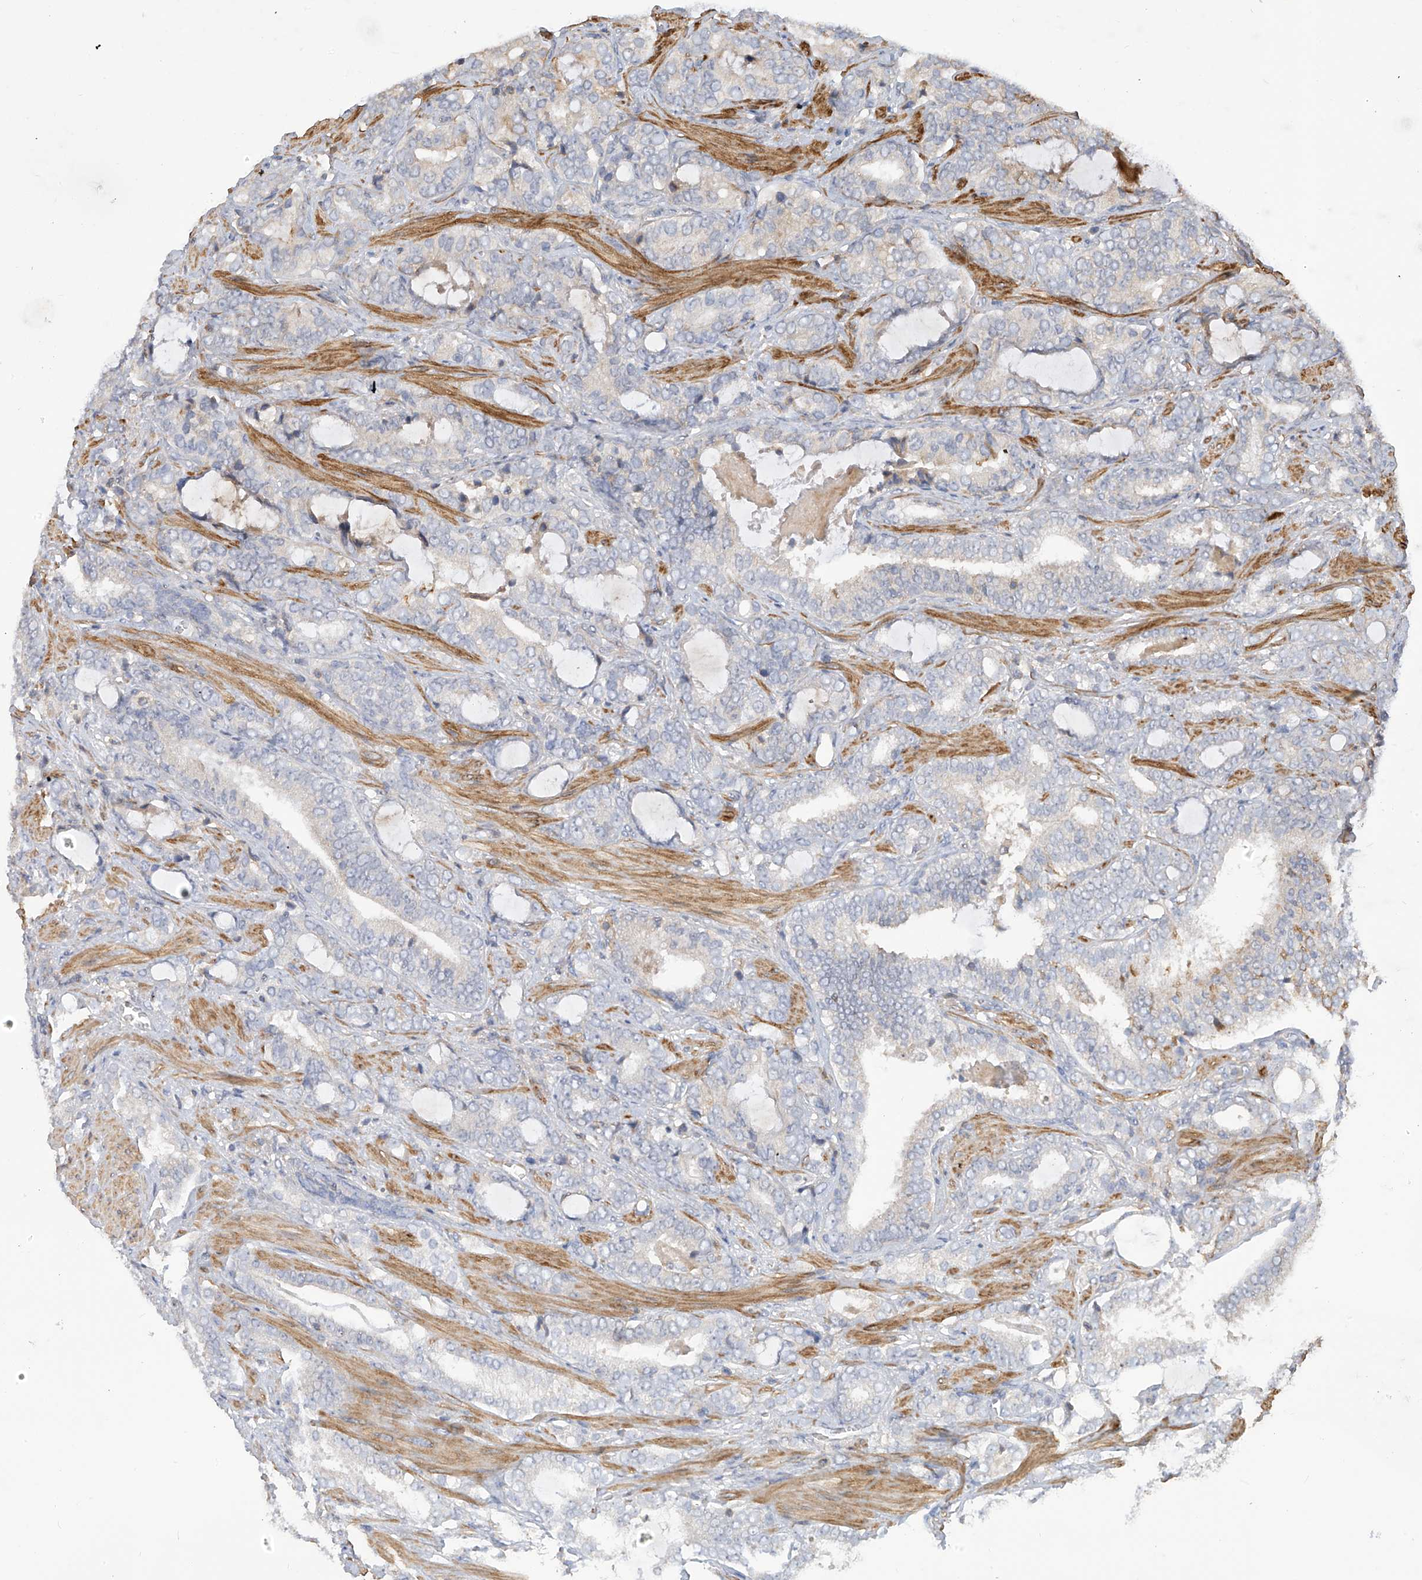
{"staining": {"intensity": "negative", "quantity": "none", "location": "none"}, "tissue": "prostate cancer", "cell_type": "Tumor cells", "image_type": "cancer", "snomed": [{"axis": "morphology", "description": "Adenocarcinoma, High grade"}, {"axis": "topography", "description": "Prostate and seminal vesicle, NOS"}], "caption": "There is no significant expression in tumor cells of prostate adenocarcinoma (high-grade). The staining was performed using DAB to visualize the protein expression in brown, while the nuclei were stained in blue with hematoxylin (Magnification: 20x).", "gene": "SLFN14", "patient": {"sex": "male", "age": 67}}